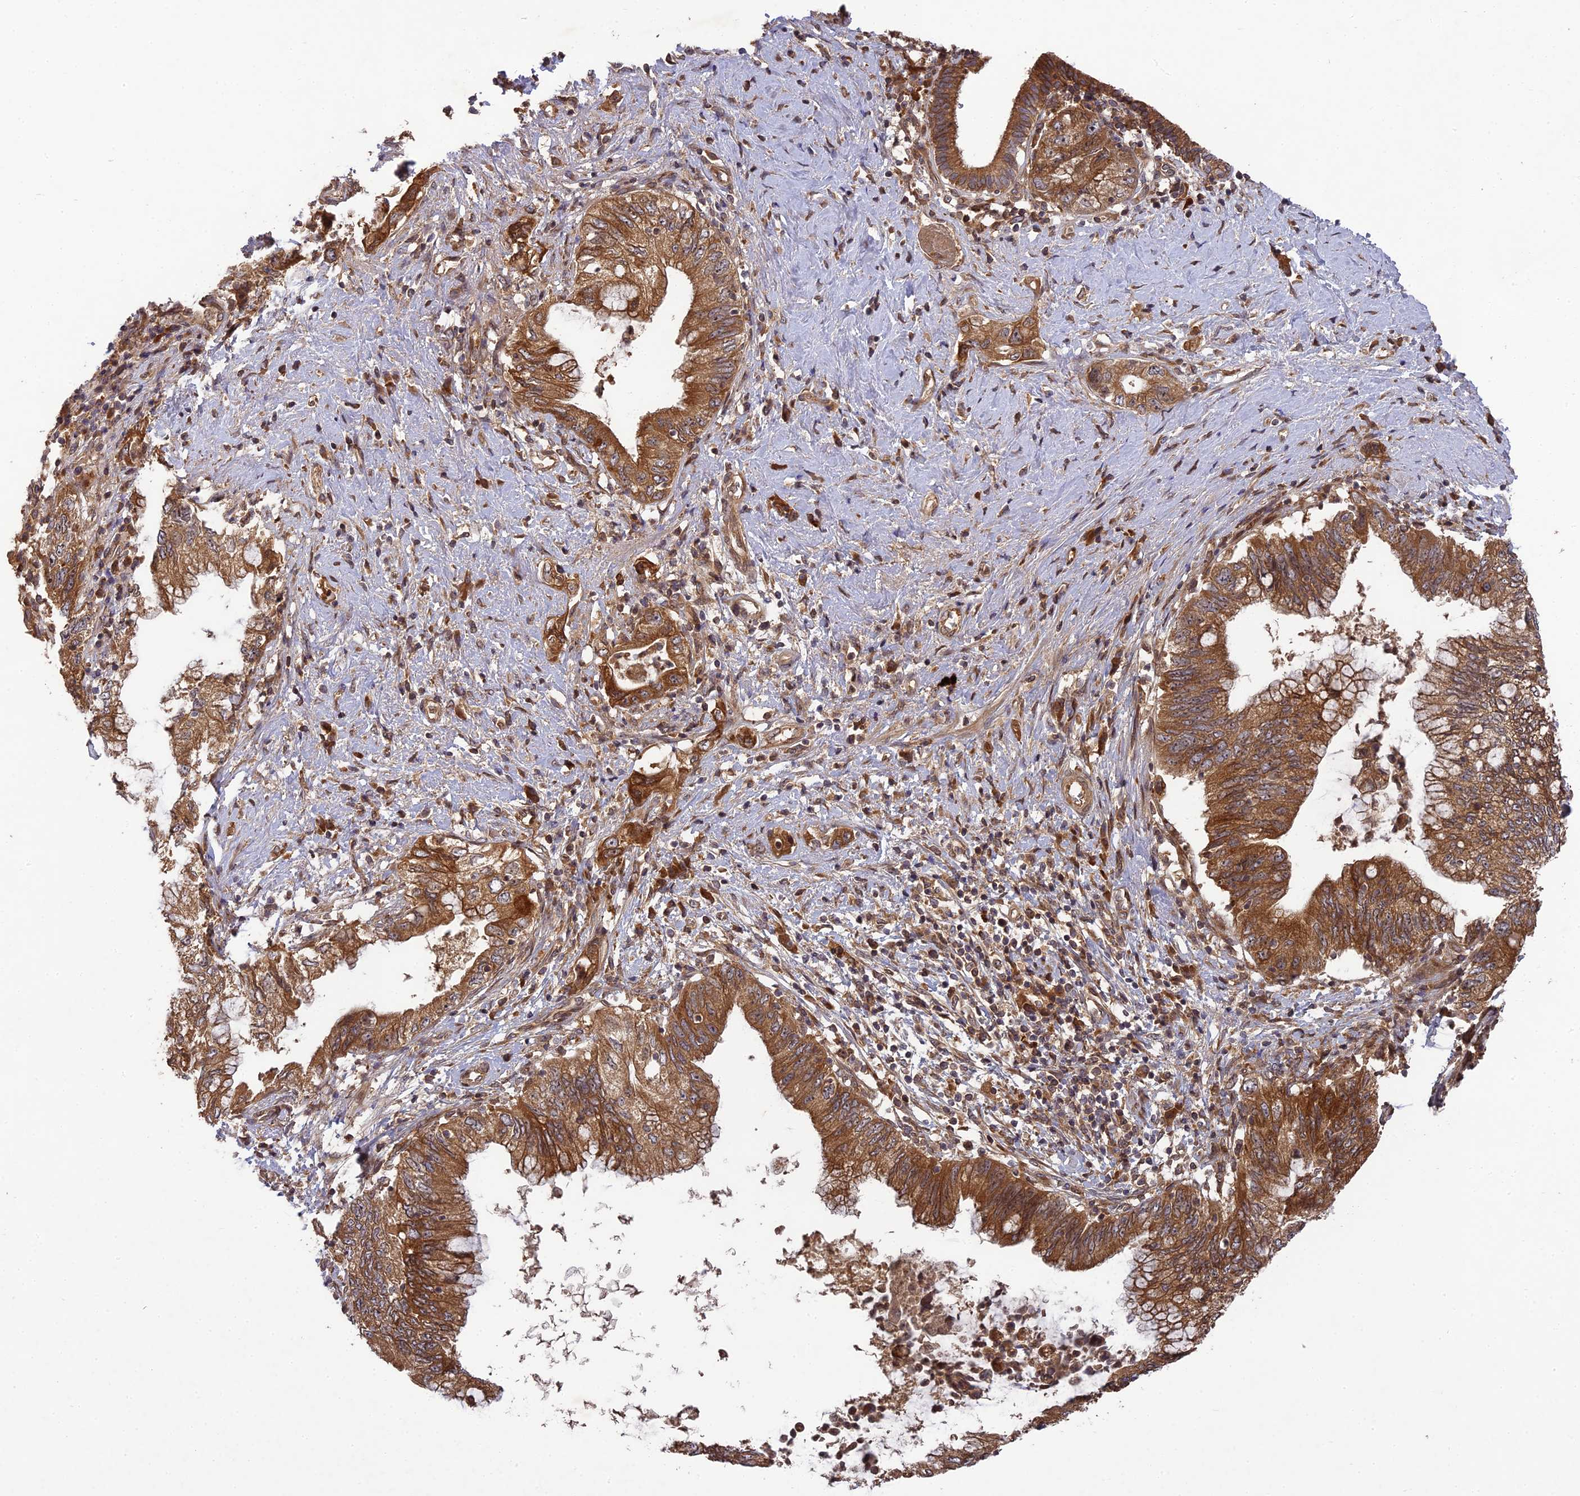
{"staining": {"intensity": "moderate", "quantity": ">75%", "location": "cytoplasmic/membranous"}, "tissue": "pancreatic cancer", "cell_type": "Tumor cells", "image_type": "cancer", "snomed": [{"axis": "morphology", "description": "Adenocarcinoma, NOS"}, {"axis": "topography", "description": "Pancreas"}], "caption": "Pancreatic adenocarcinoma stained with a brown dye shows moderate cytoplasmic/membranous positive positivity in approximately >75% of tumor cells.", "gene": "TMUB2", "patient": {"sex": "female", "age": 73}}